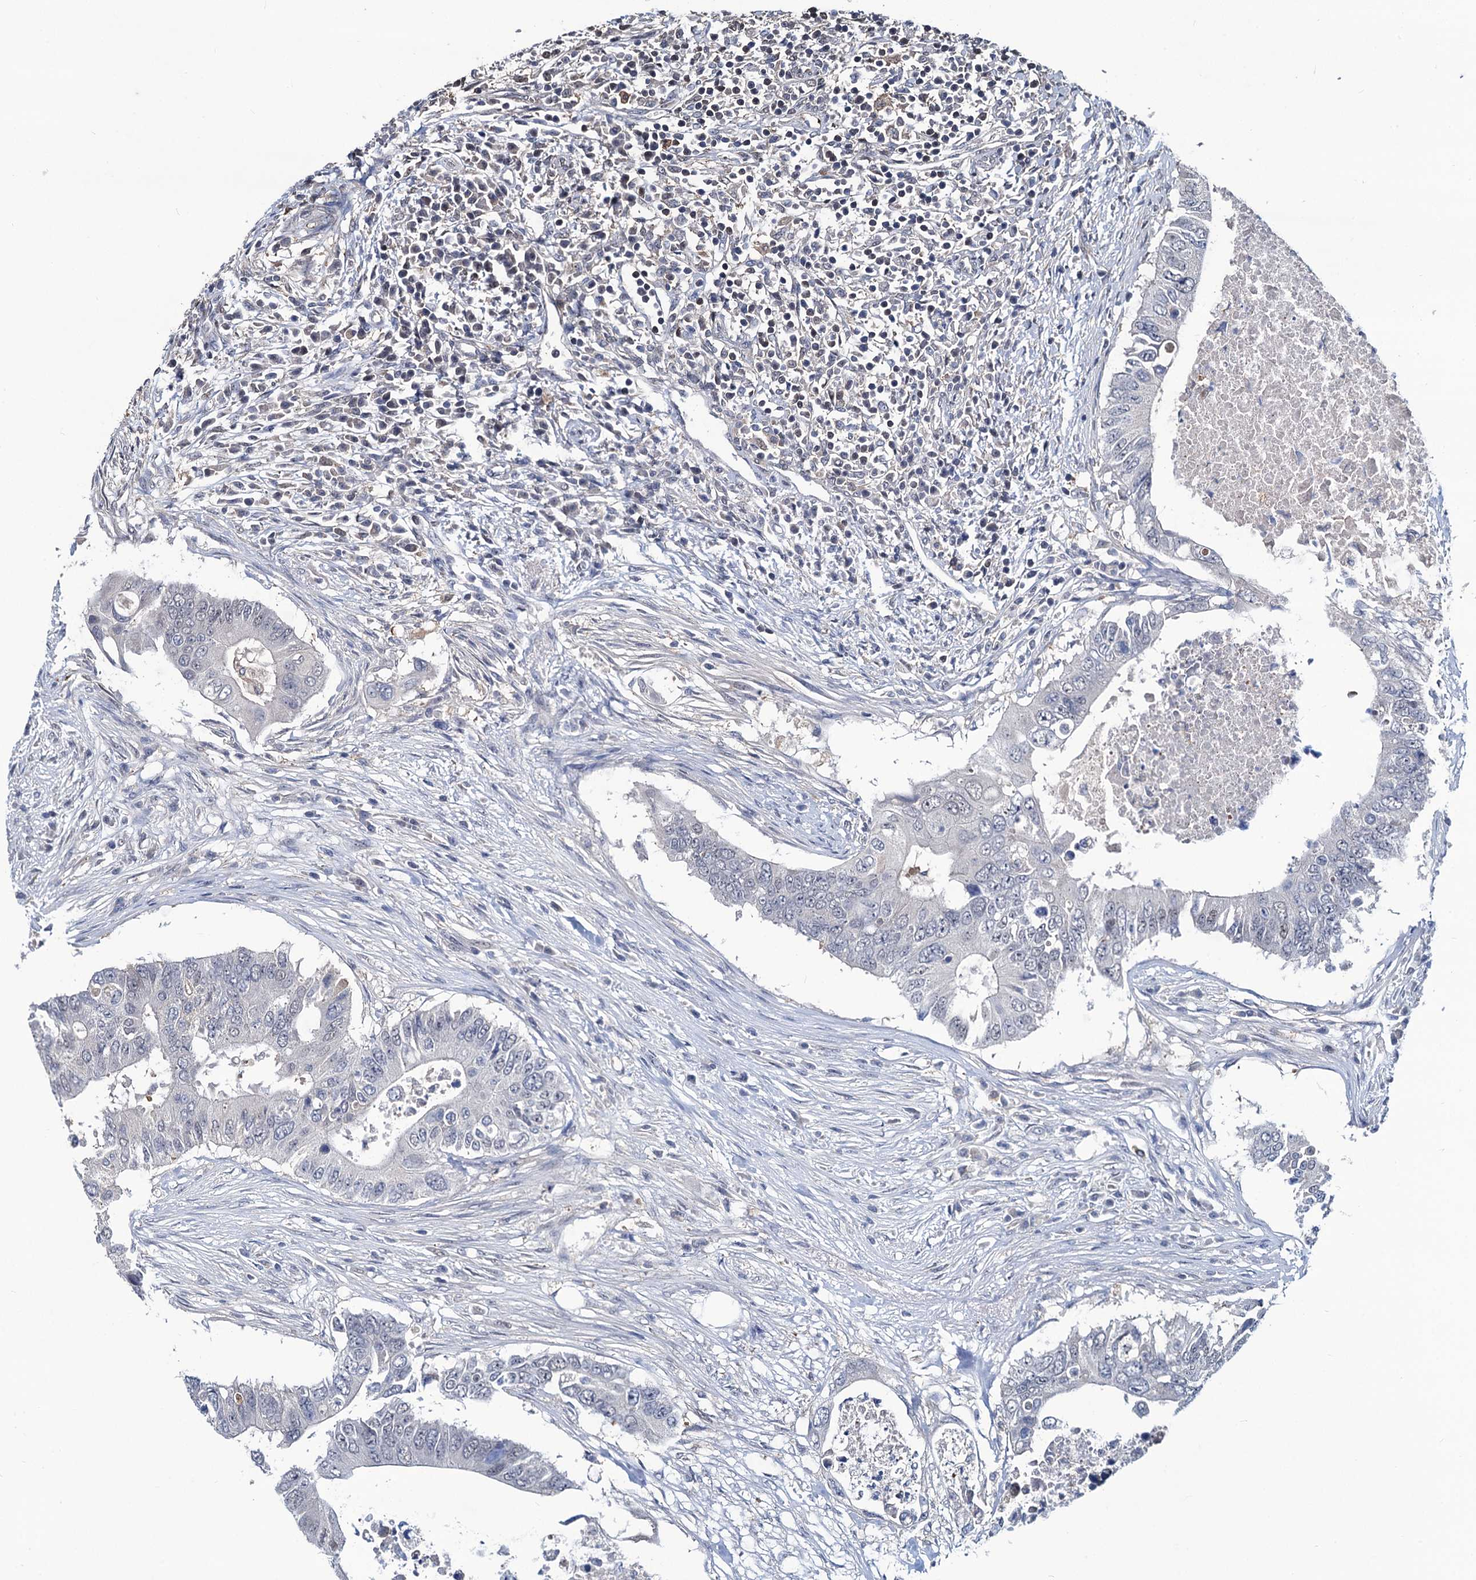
{"staining": {"intensity": "negative", "quantity": "none", "location": "none"}, "tissue": "colorectal cancer", "cell_type": "Tumor cells", "image_type": "cancer", "snomed": [{"axis": "morphology", "description": "Adenocarcinoma, NOS"}, {"axis": "topography", "description": "Colon"}], "caption": "IHC histopathology image of neoplastic tissue: colorectal adenocarcinoma stained with DAB (3,3'-diaminobenzidine) displays no significant protein positivity in tumor cells.", "gene": "RTKN2", "patient": {"sex": "male", "age": 71}}